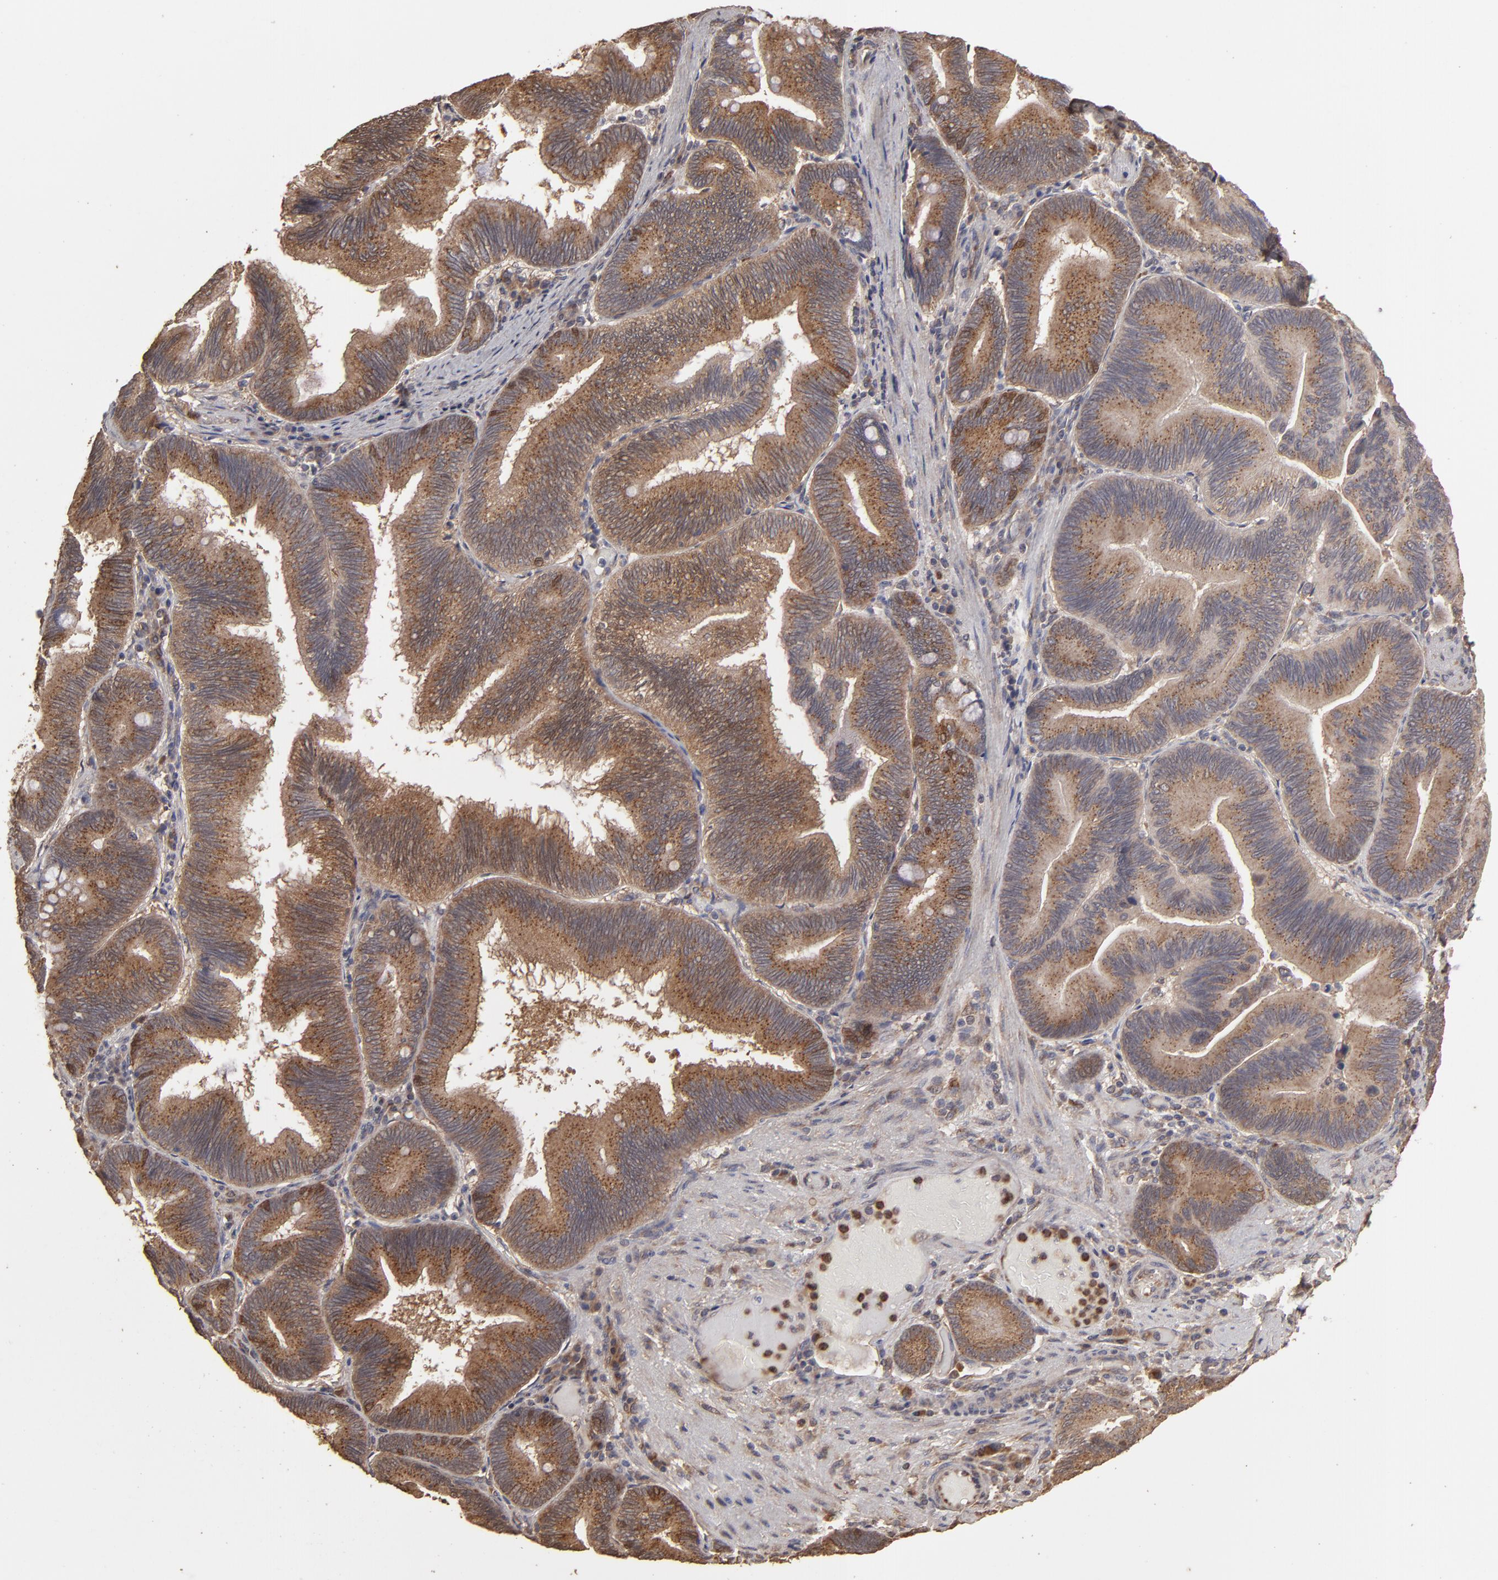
{"staining": {"intensity": "moderate", "quantity": ">75%", "location": "cytoplasmic/membranous"}, "tissue": "pancreatic cancer", "cell_type": "Tumor cells", "image_type": "cancer", "snomed": [{"axis": "morphology", "description": "Adenocarcinoma, NOS"}, {"axis": "topography", "description": "Pancreas"}], "caption": "Immunohistochemistry (IHC) image of pancreatic cancer (adenocarcinoma) stained for a protein (brown), which shows medium levels of moderate cytoplasmic/membranous staining in approximately >75% of tumor cells.", "gene": "MMP2", "patient": {"sex": "male", "age": 82}}